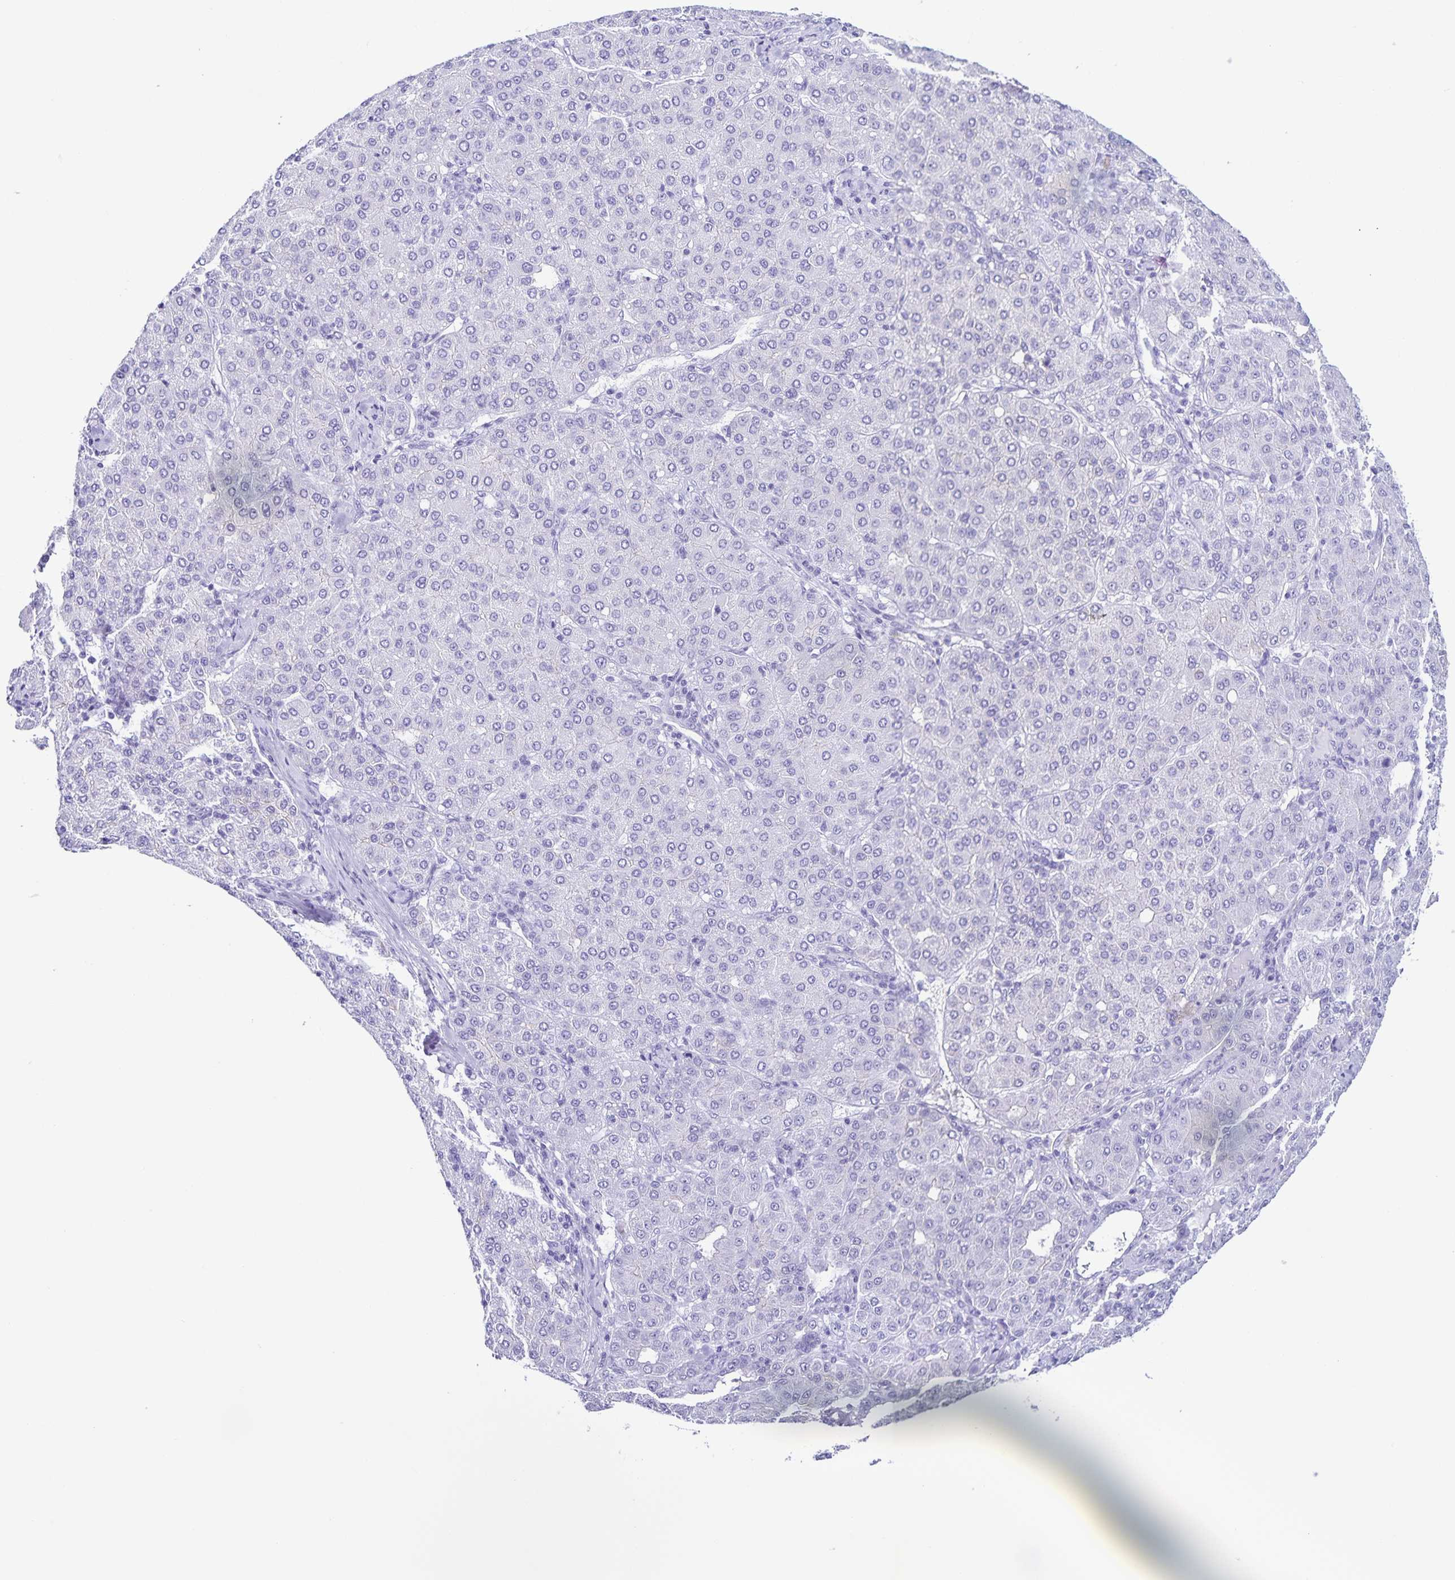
{"staining": {"intensity": "negative", "quantity": "none", "location": "none"}, "tissue": "liver cancer", "cell_type": "Tumor cells", "image_type": "cancer", "snomed": [{"axis": "morphology", "description": "Carcinoma, Hepatocellular, NOS"}, {"axis": "topography", "description": "Liver"}], "caption": "This is an IHC photomicrograph of hepatocellular carcinoma (liver). There is no positivity in tumor cells.", "gene": "FAM170A", "patient": {"sex": "male", "age": 65}}